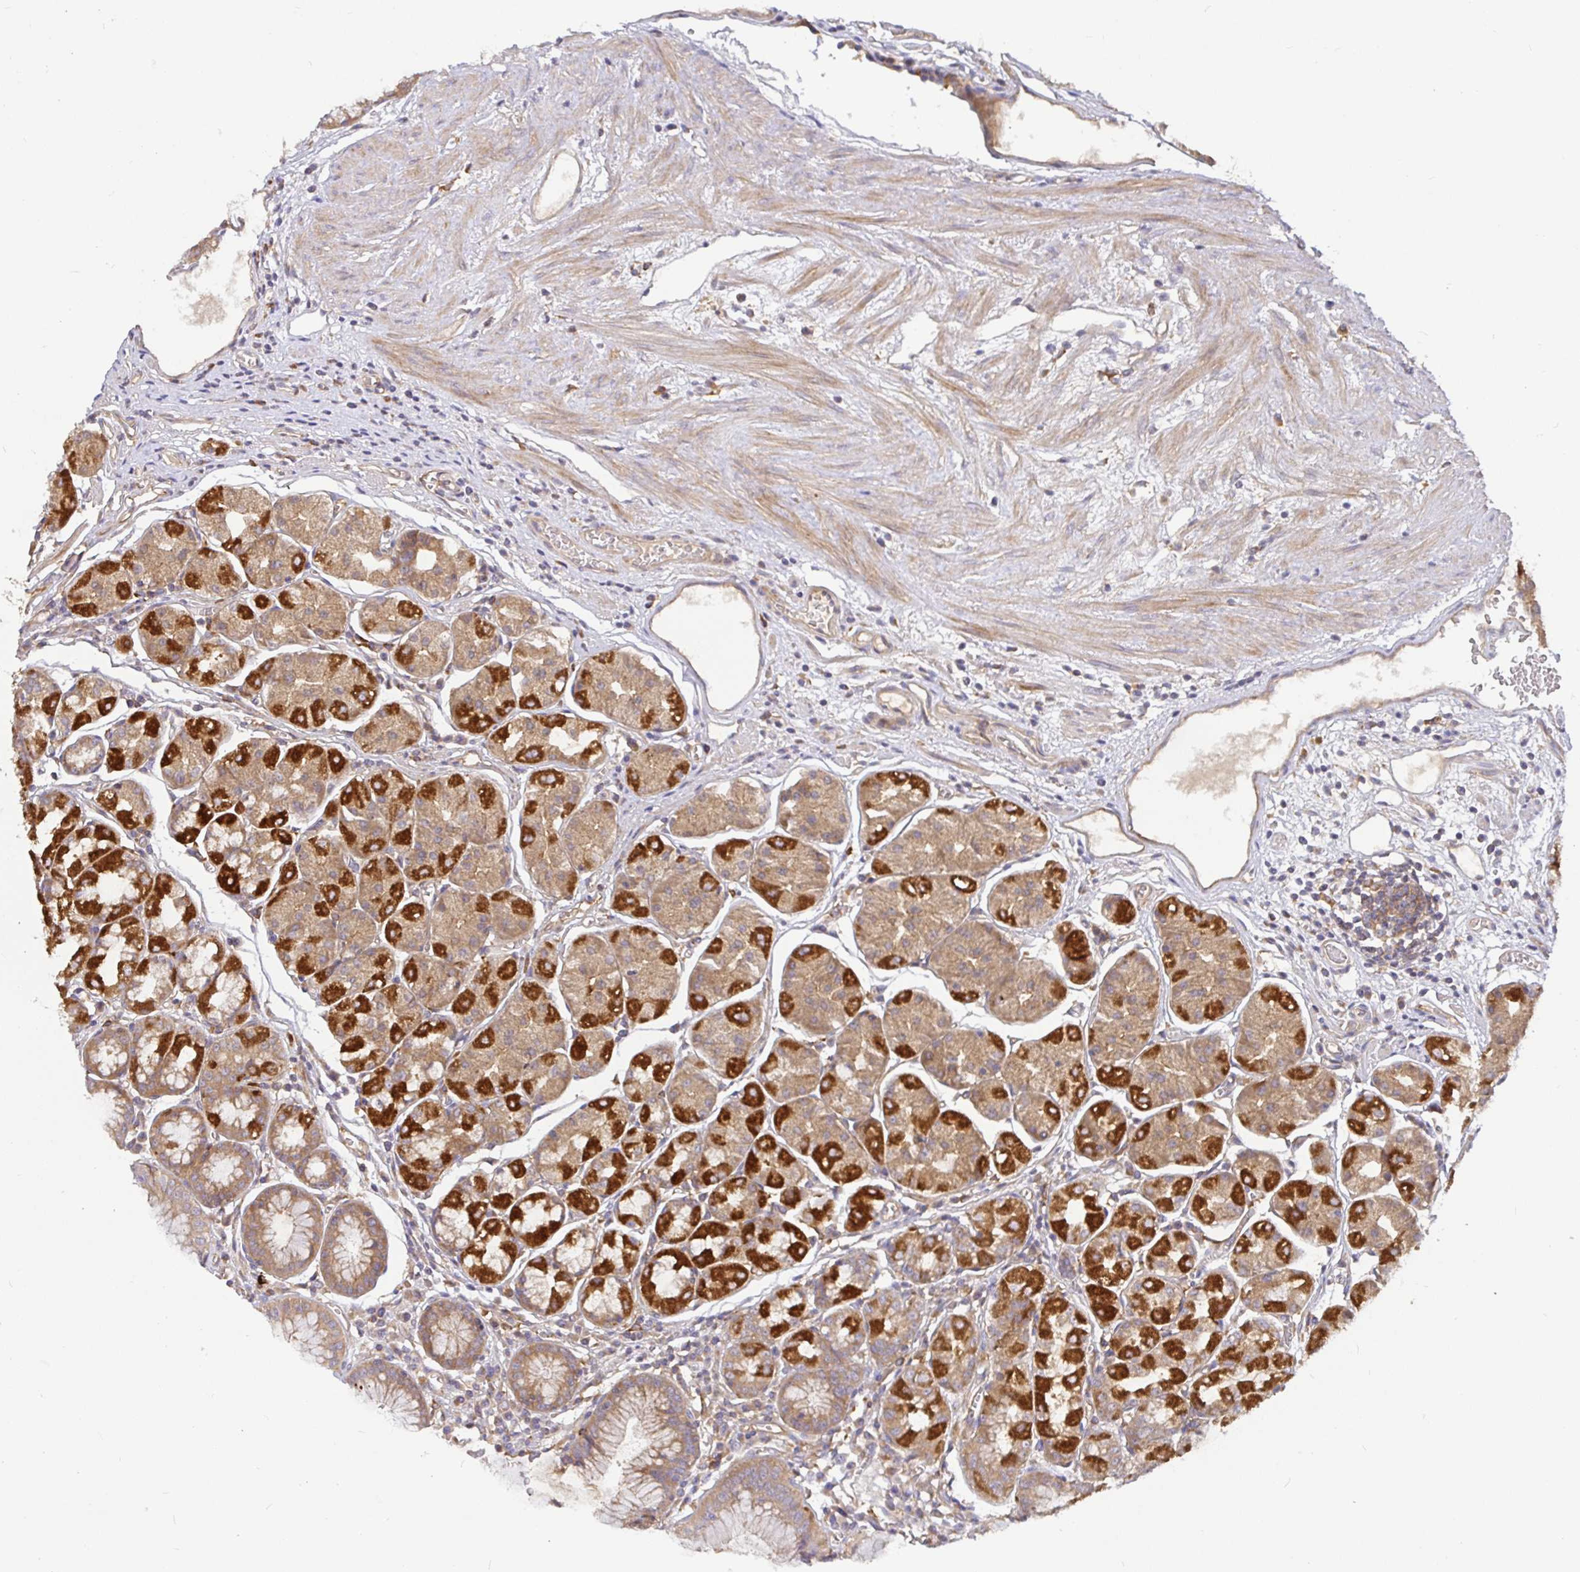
{"staining": {"intensity": "strong", "quantity": "25%-75%", "location": "cytoplasmic/membranous"}, "tissue": "stomach", "cell_type": "Glandular cells", "image_type": "normal", "snomed": [{"axis": "morphology", "description": "Normal tissue, NOS"}, {"axis": "topography", "description": "Stomach"}], "caption": "An immunohistochemistry (IHC) photomicrograph of unremarkable tissue is shown. Protein staining in brown labels strong cytoplasmic/membranous positivity in stomach within glandular cells. (DAB = brown stain, brightfield microscopy at high magnification).", "gene": "SNX8", "patient": {"sex": "male", "age": 55}}